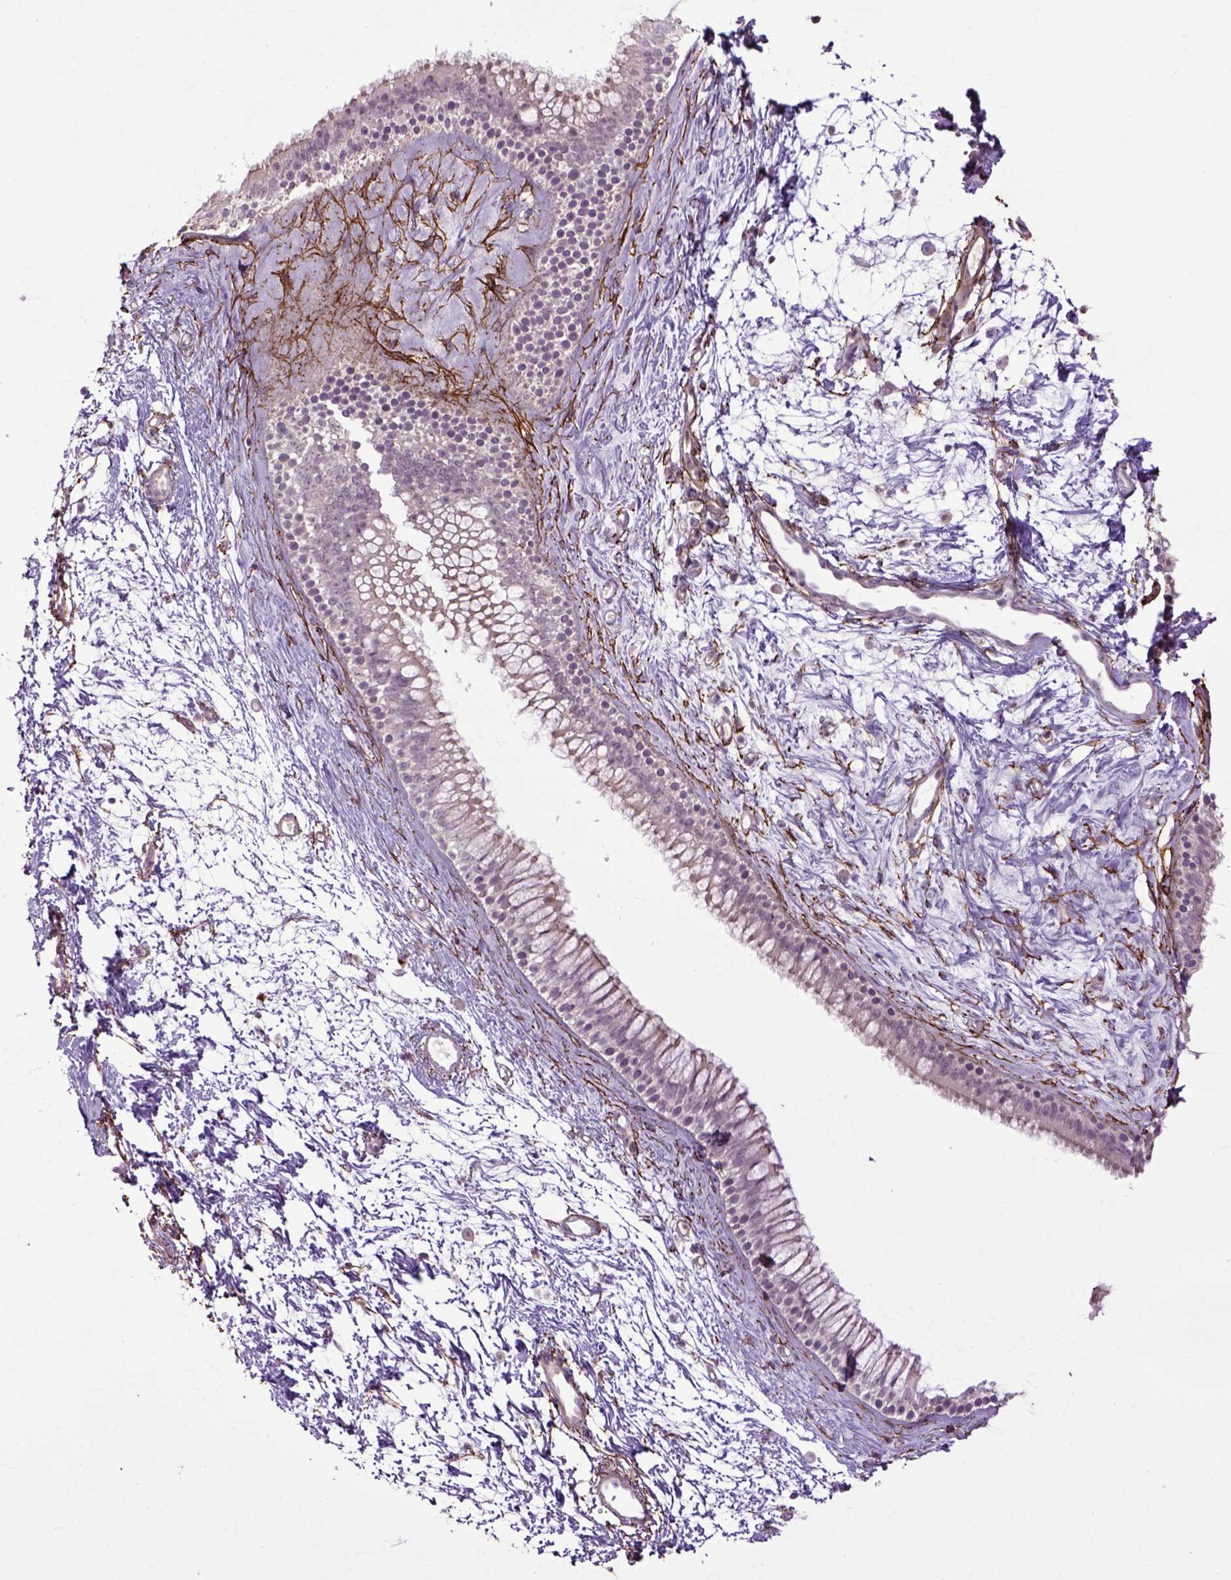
{"staining": {"intensity": "negative", "quantity": "none", "location": "none"}, "tissue": "nasopharynx", "cell_type": "Respiratory epithelial cells", "image_type": "normal", "snomed": [{"axis": "morphology", "description": "Normal tissue, NOS"}, {"axis": "topography", "description": "Nasopharynx"}], "caption": "The immunohistochemistry photomicrograph has no significant staining in respiratory epithelial cells of nasopharynx. The staining is performed using DAB (3,3'-diaminobenzidine) brown chromogen with nuclei counter-stained in using hematoxylin.", "gene": "EMILIN3", "patient": {"sex": "male", "age": 58}}